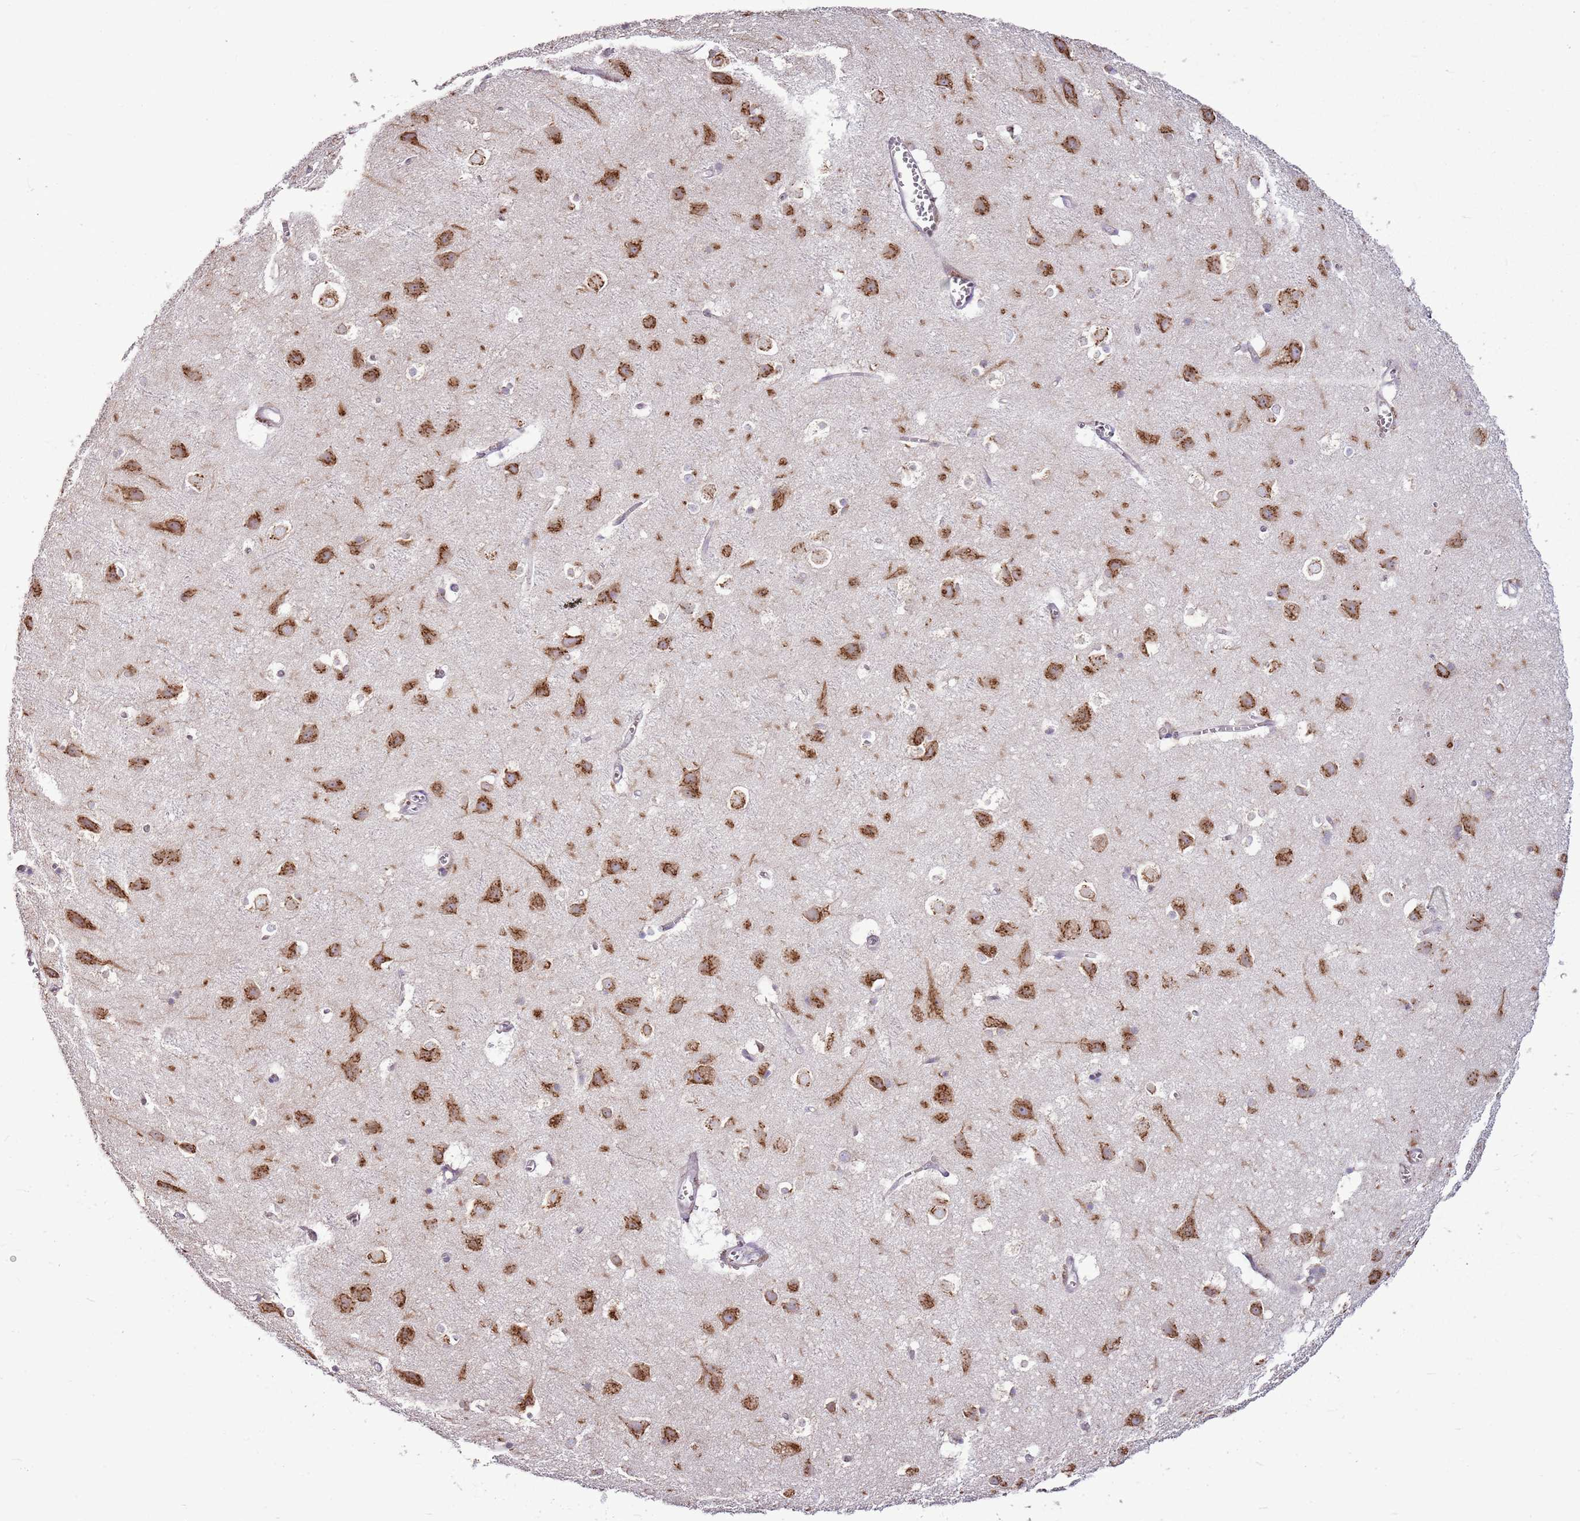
{"staining": {"intensity": "negative", "quantity": "none", "location": "none"}, "tissue": "cerebral cortex", "cell_type": "Endothelial cells", "image_type": "normal", "snomed": [{"axis": "morphology", "description": "Normal tissue, NOS"}, {"axis": "topography", "description": "Cerebral cortex"}], "caption": "An immunohistochemistry histopathology image of unremarkable cerebral cortex is shown. There is no staining in endothelial cells of cerebral cortex.", "gene": "TMED10", "patient": {"sex": "male", "age": 54}}